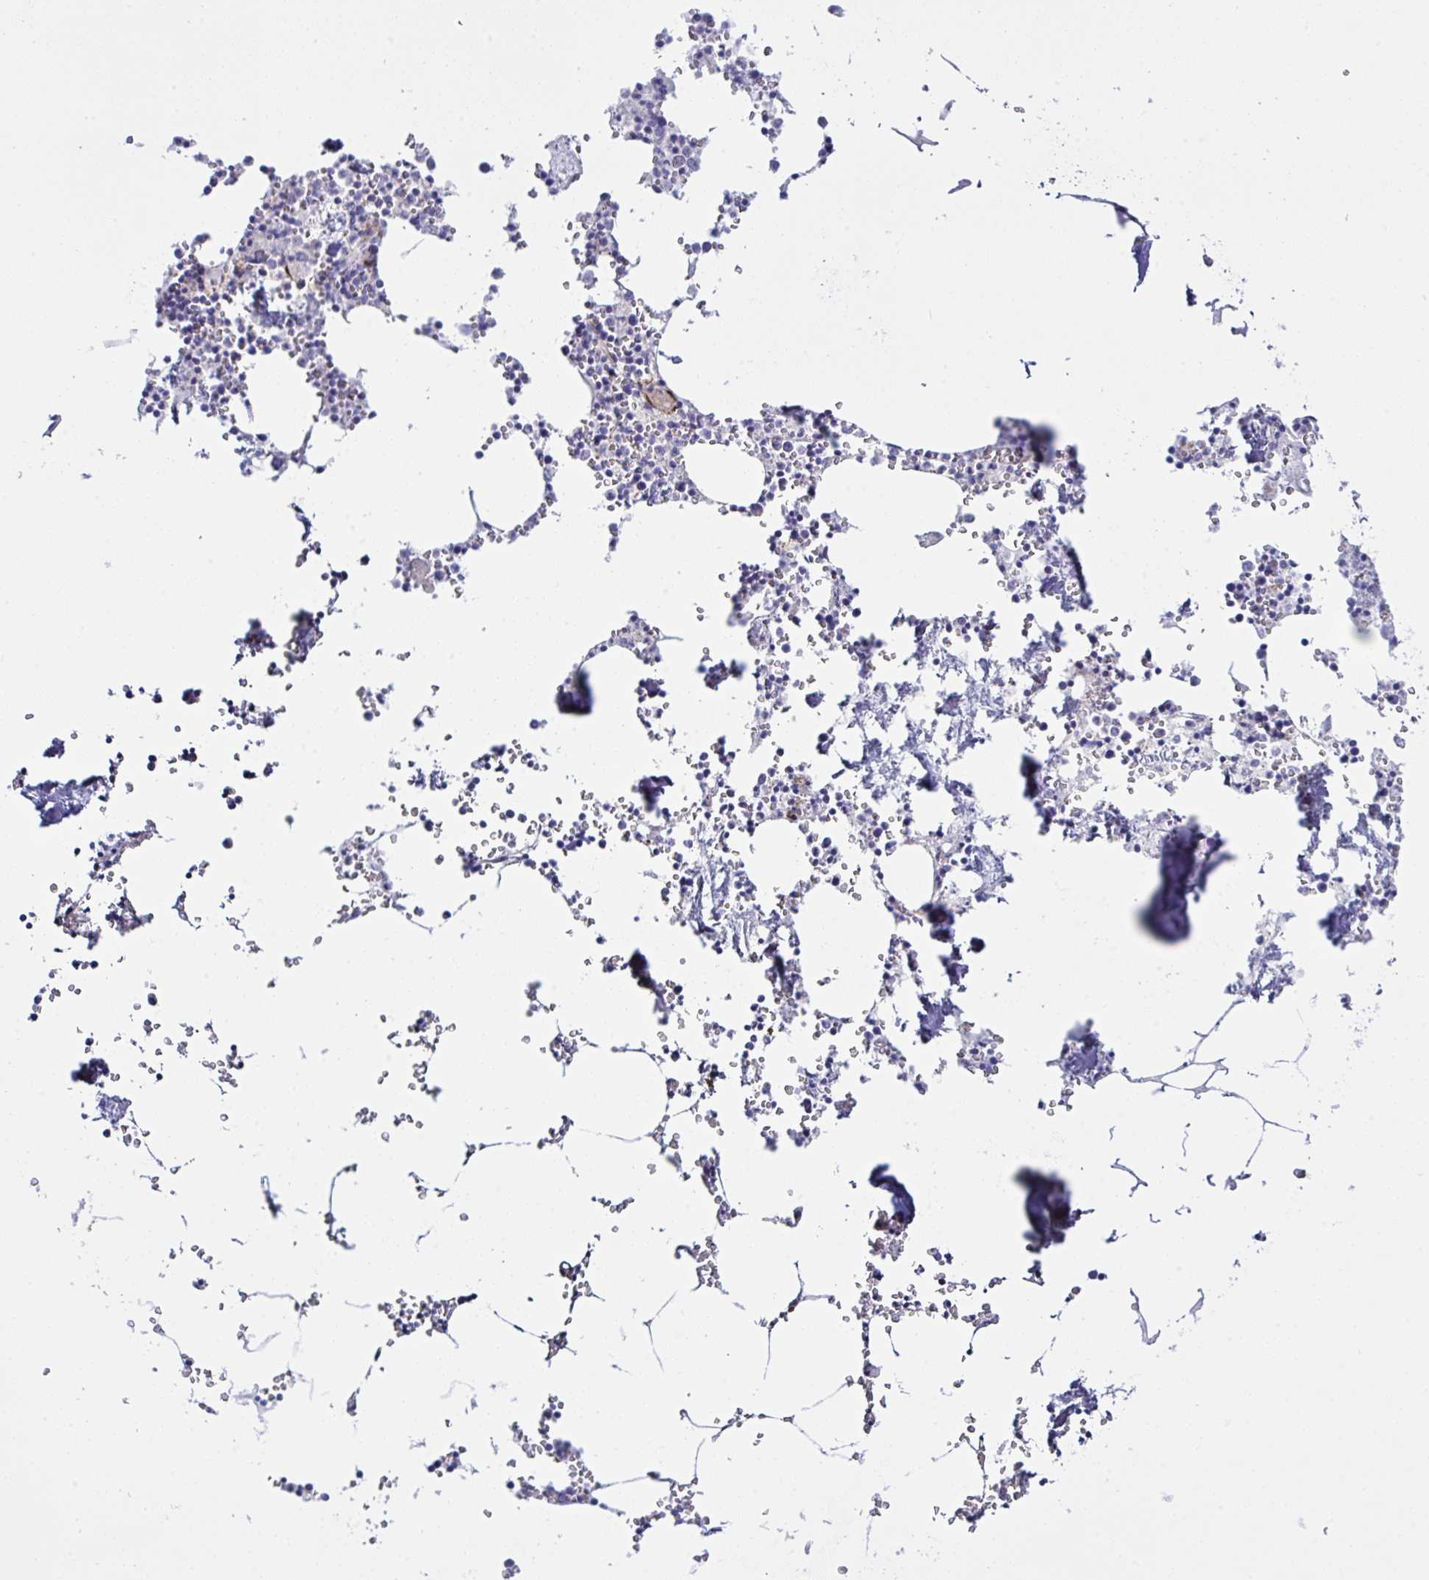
{"staining": {"intensity": "negative", "quantity": "none", "location": "none"}, "tissue": "bone marrow", "cell_type": "Hematopoietic cells", "image_type": "normal", "snomed": [{"axis": "morphology", "description": "Normal tissue, NOS"}, {"axis": "topography", "description": "Bone marrow"}], "caption": "The photomicrograph displays no staining of hematopoietic cells in normal bone marrow. Nuclei are stained in blue.", "gene": "ZNF713", "patient": {"sex": "male", "age": 54}}